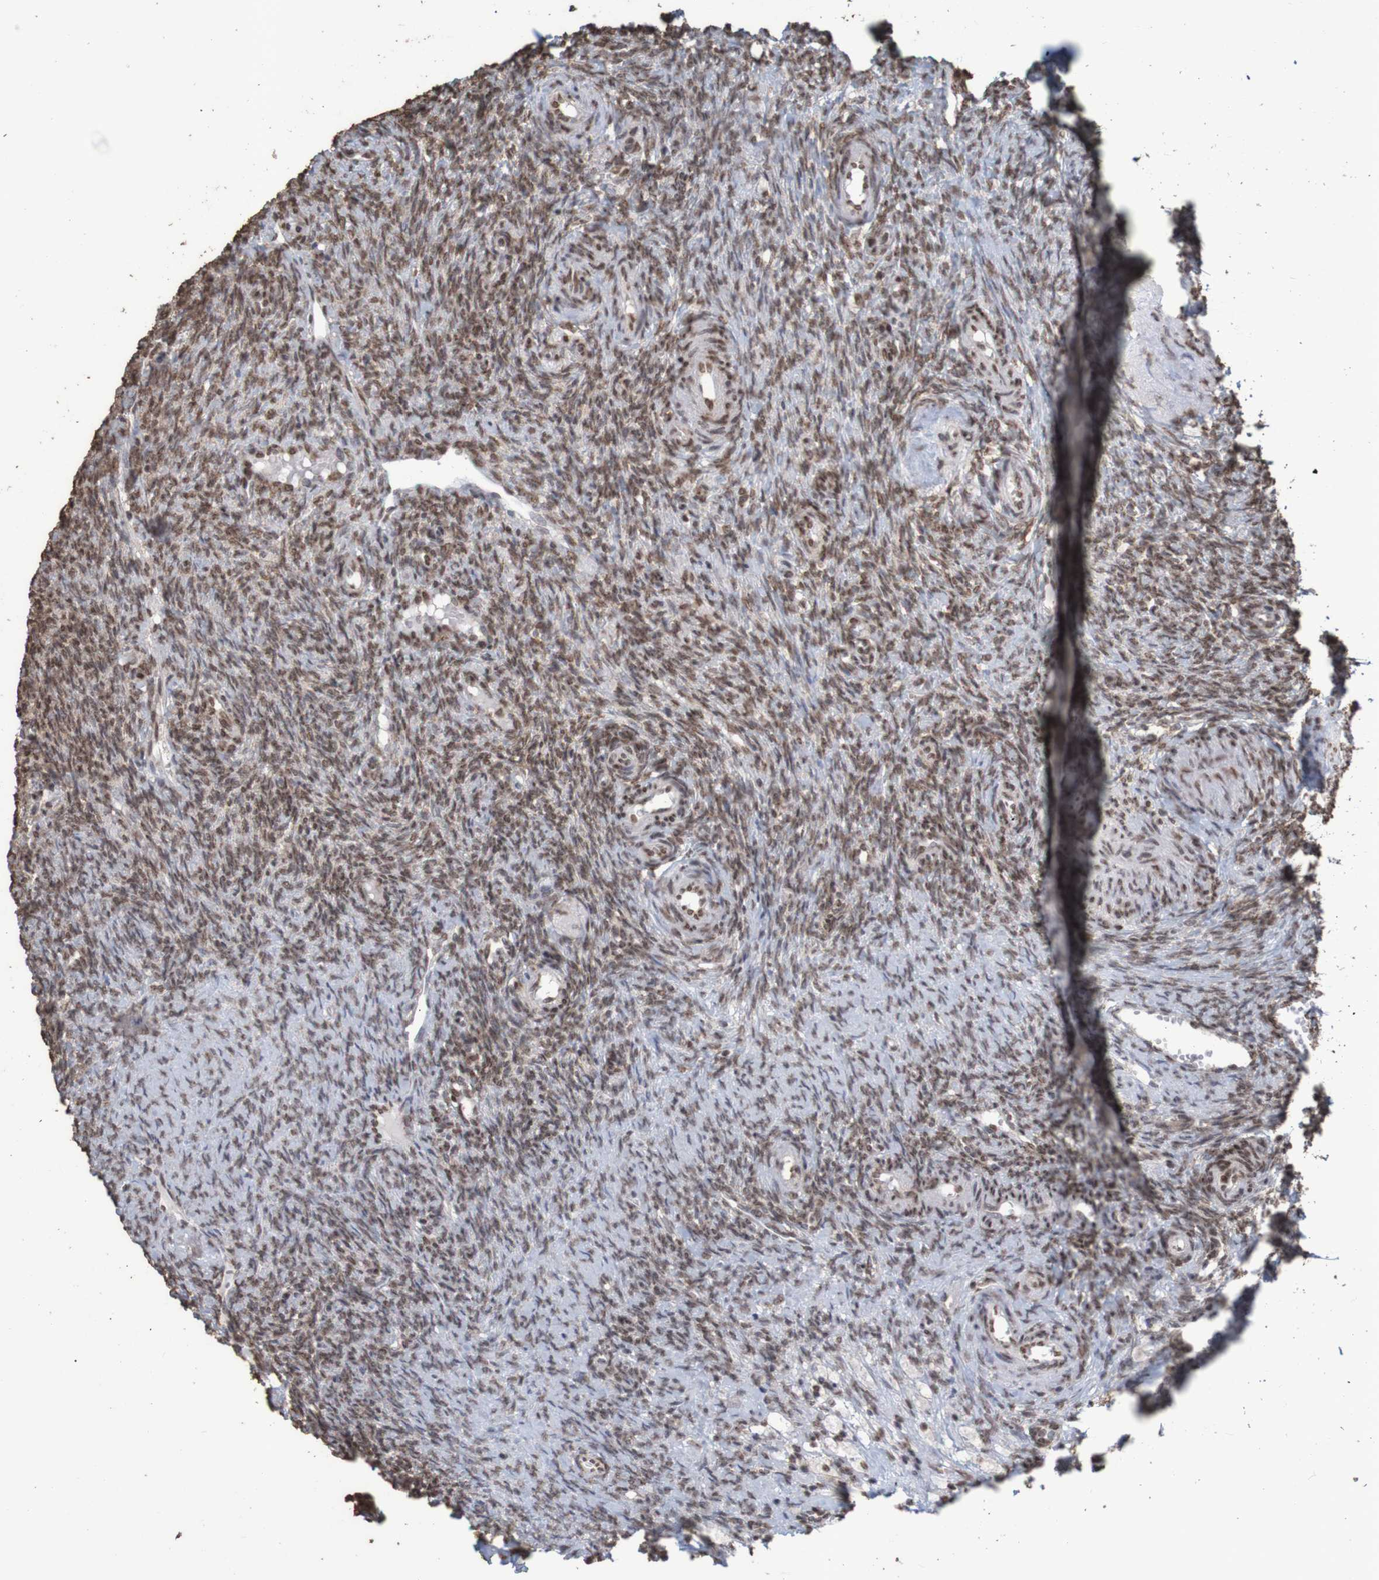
{"staining": {"intensity": "moderate", "quantity": ">75%", "location": "nuclear"}, "tissue": "ovary", "cell_type": "Ovarian stroma cells", "image_type": "normal", "snomed": [{"axis": "morphology", "description": "Normal tissue, NOS"}, {"axis": "topography", "description": "Ovary"}], "caption": "High-power microscopy captured an immunohistochemistry (IHC) photomicrograph of unremarkable ovary, revealing moderate nuclear staining in approximately >75% of ovarian stroma cells.", "gene": "GFI1", "patient": {"sex": "female", "age": 41}}